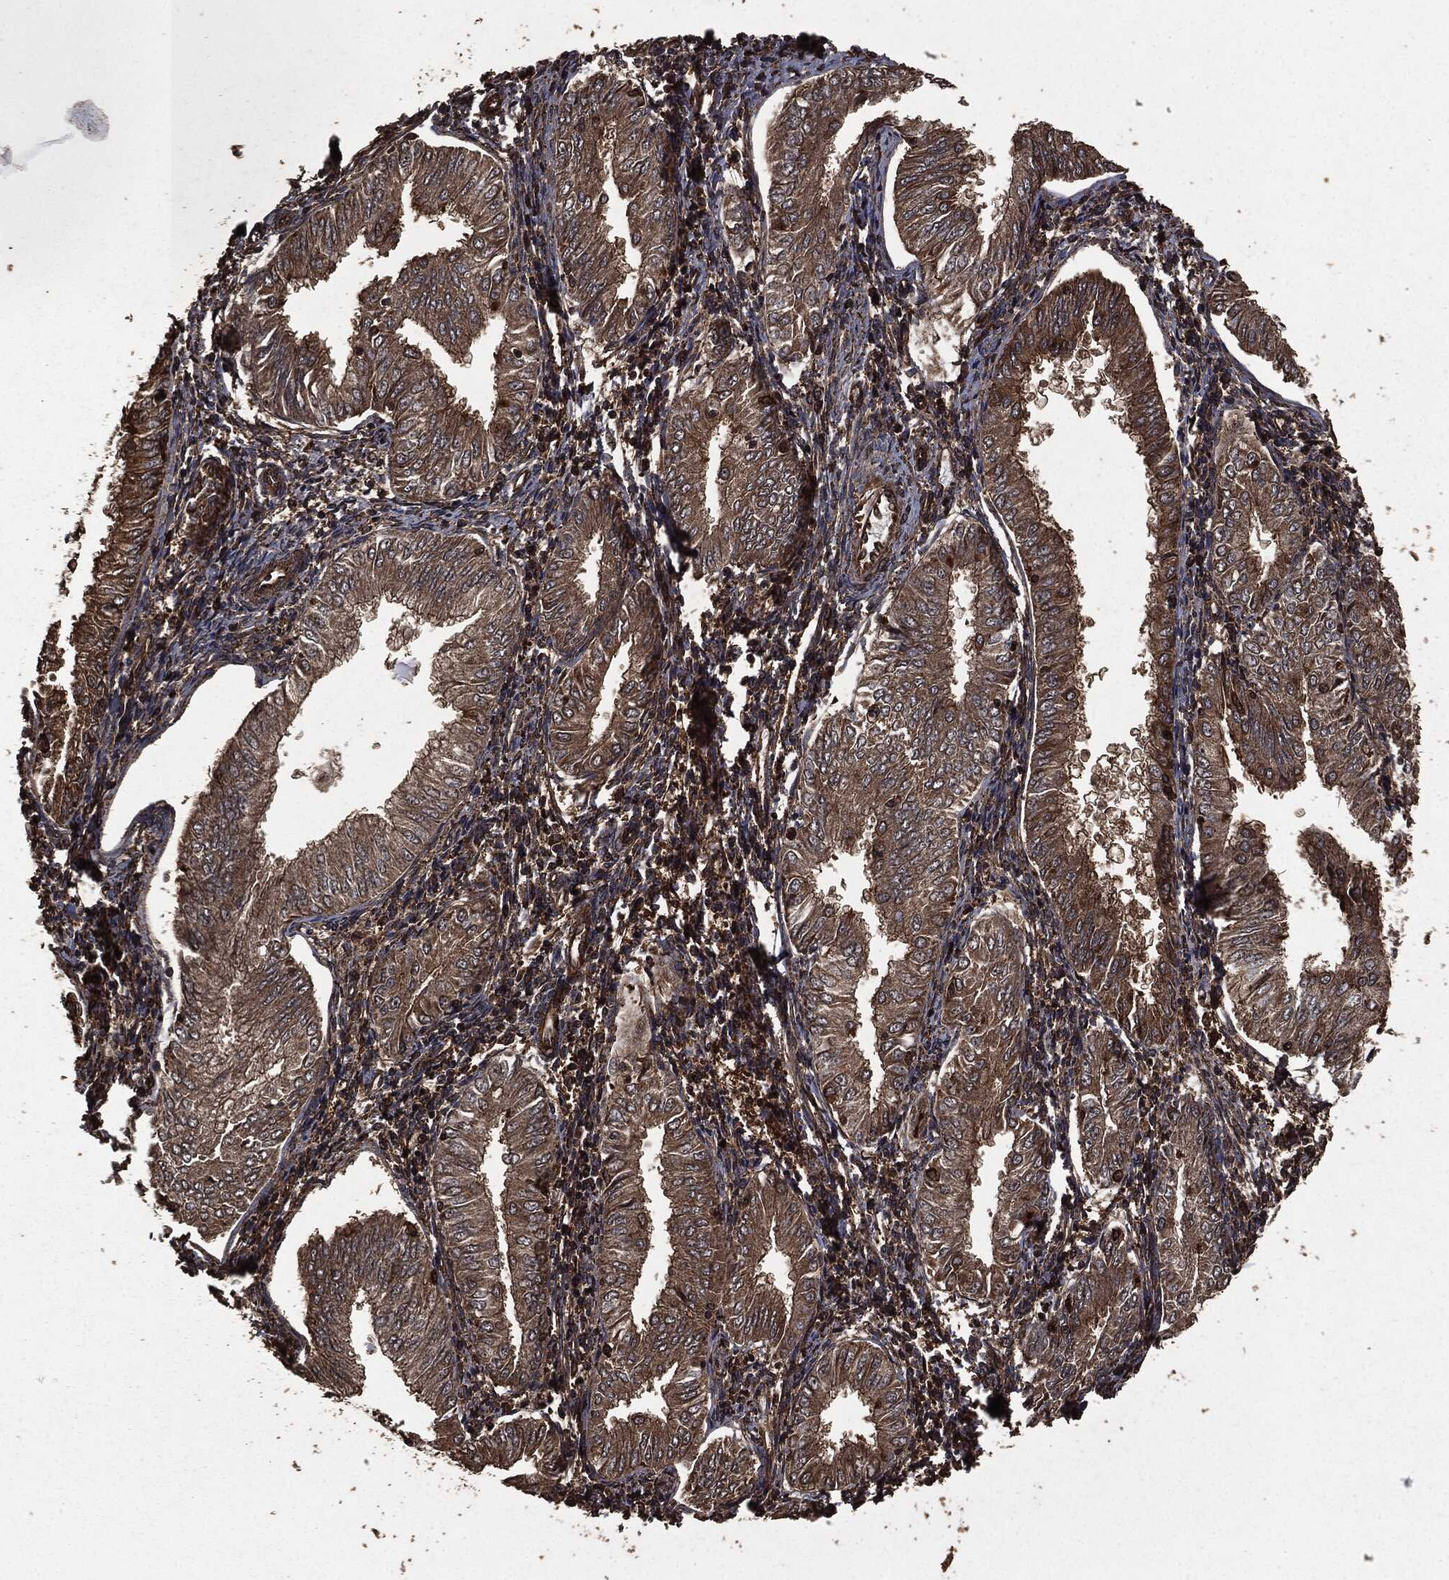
{"staining": {"intensity": "strong", "quantity": "25%-75%", "location": "cytoplasmic/membranous"}, "tissue": "endometrial cancer", "cell_type": "Tumor cells", "image_type": "cancer", "snomed": [{"axis": "morphology", "description": "Adenocarcinoma, NOS"}, {"axis": "topography", "description": "Endometrium"}], "caption": "Protein expression analysis of endometrial cancer reveals strong cytoplasmic/membranous positivity in about 25%-75% of tumor cells.", "gene": "HRAS", "patient": {"sex": "female", "age": 53}}